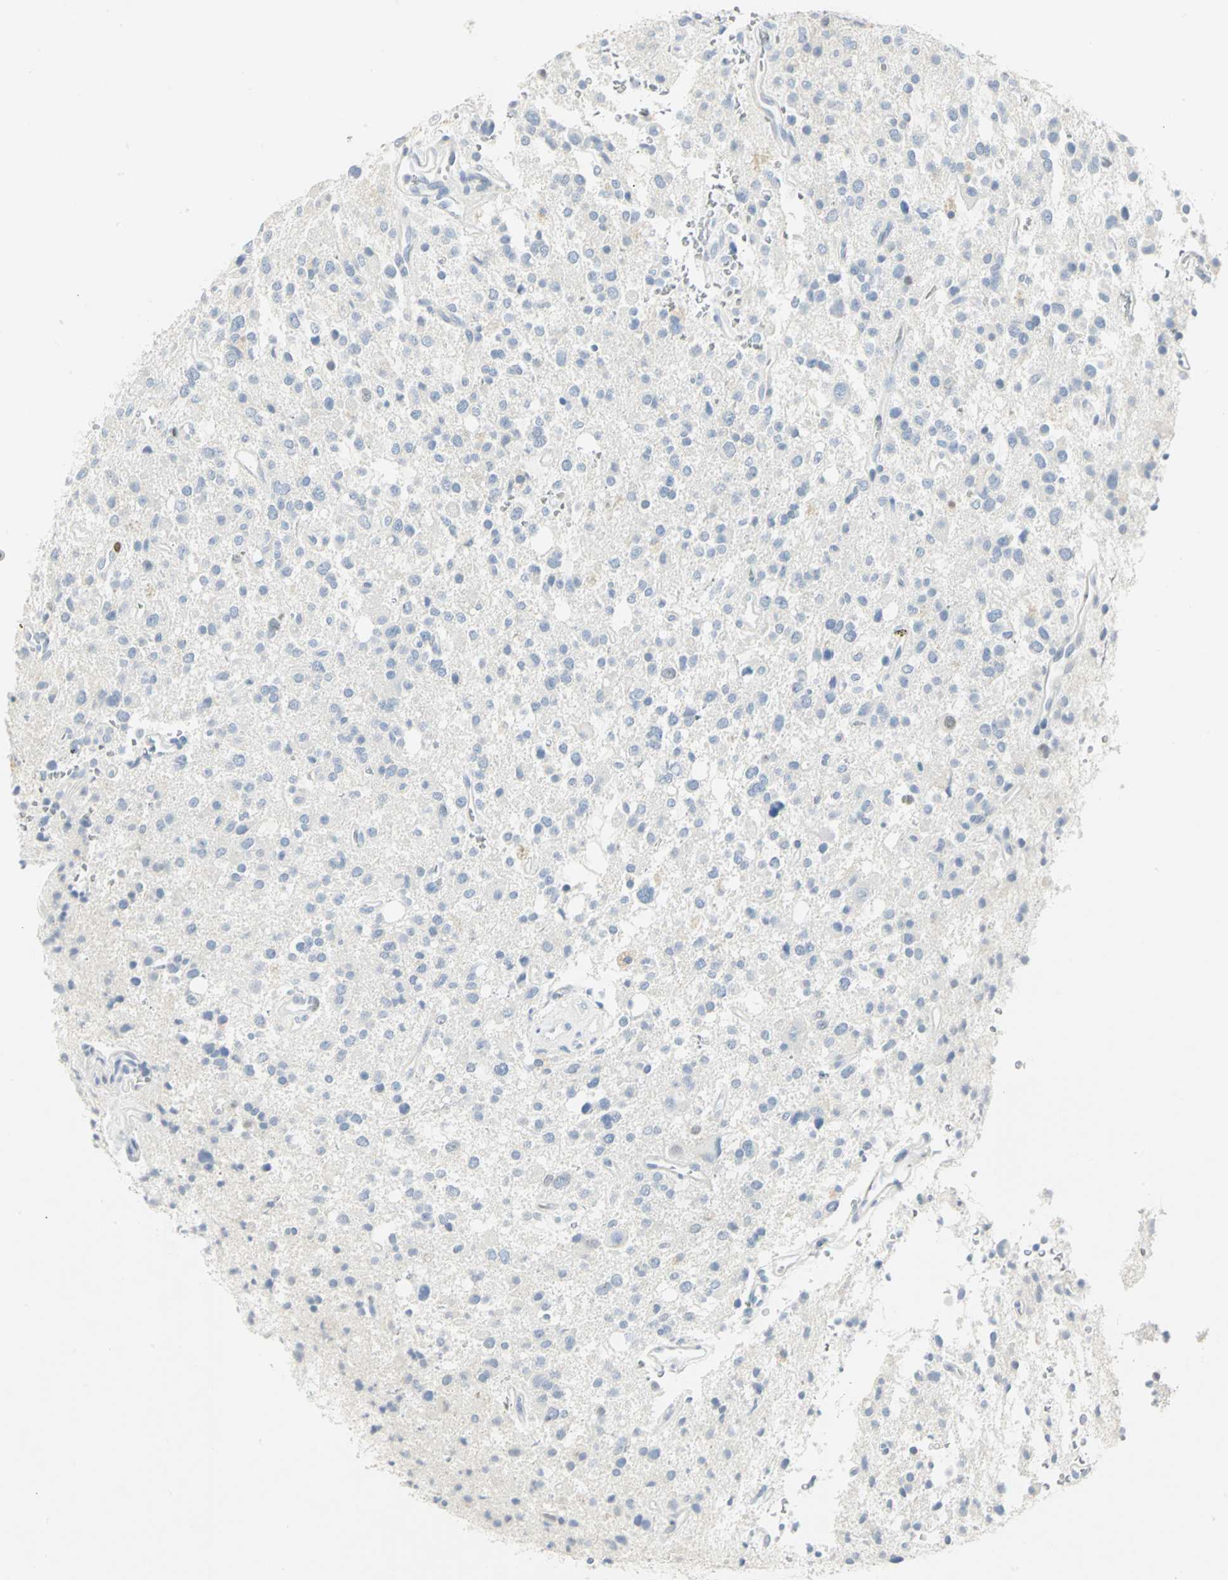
{"staining": {"intensity": "negative", "quantity": "none", "location": "none"}, "tissue": "glioma", "cell_type": "Tumor cells", "image_type": "cancer", "snomed": [{"axis": "morphology", "description": "Glioma, malignant, High grade"}, {"axis": "topography", "description": "Brain"}], "caption": "Immunohistochemical staining of malignant glioma (high-grade) exhibits no significant expression in tumor cells.", "gene": "HELLS", "patient": {"sex": "male", "age": 47}}